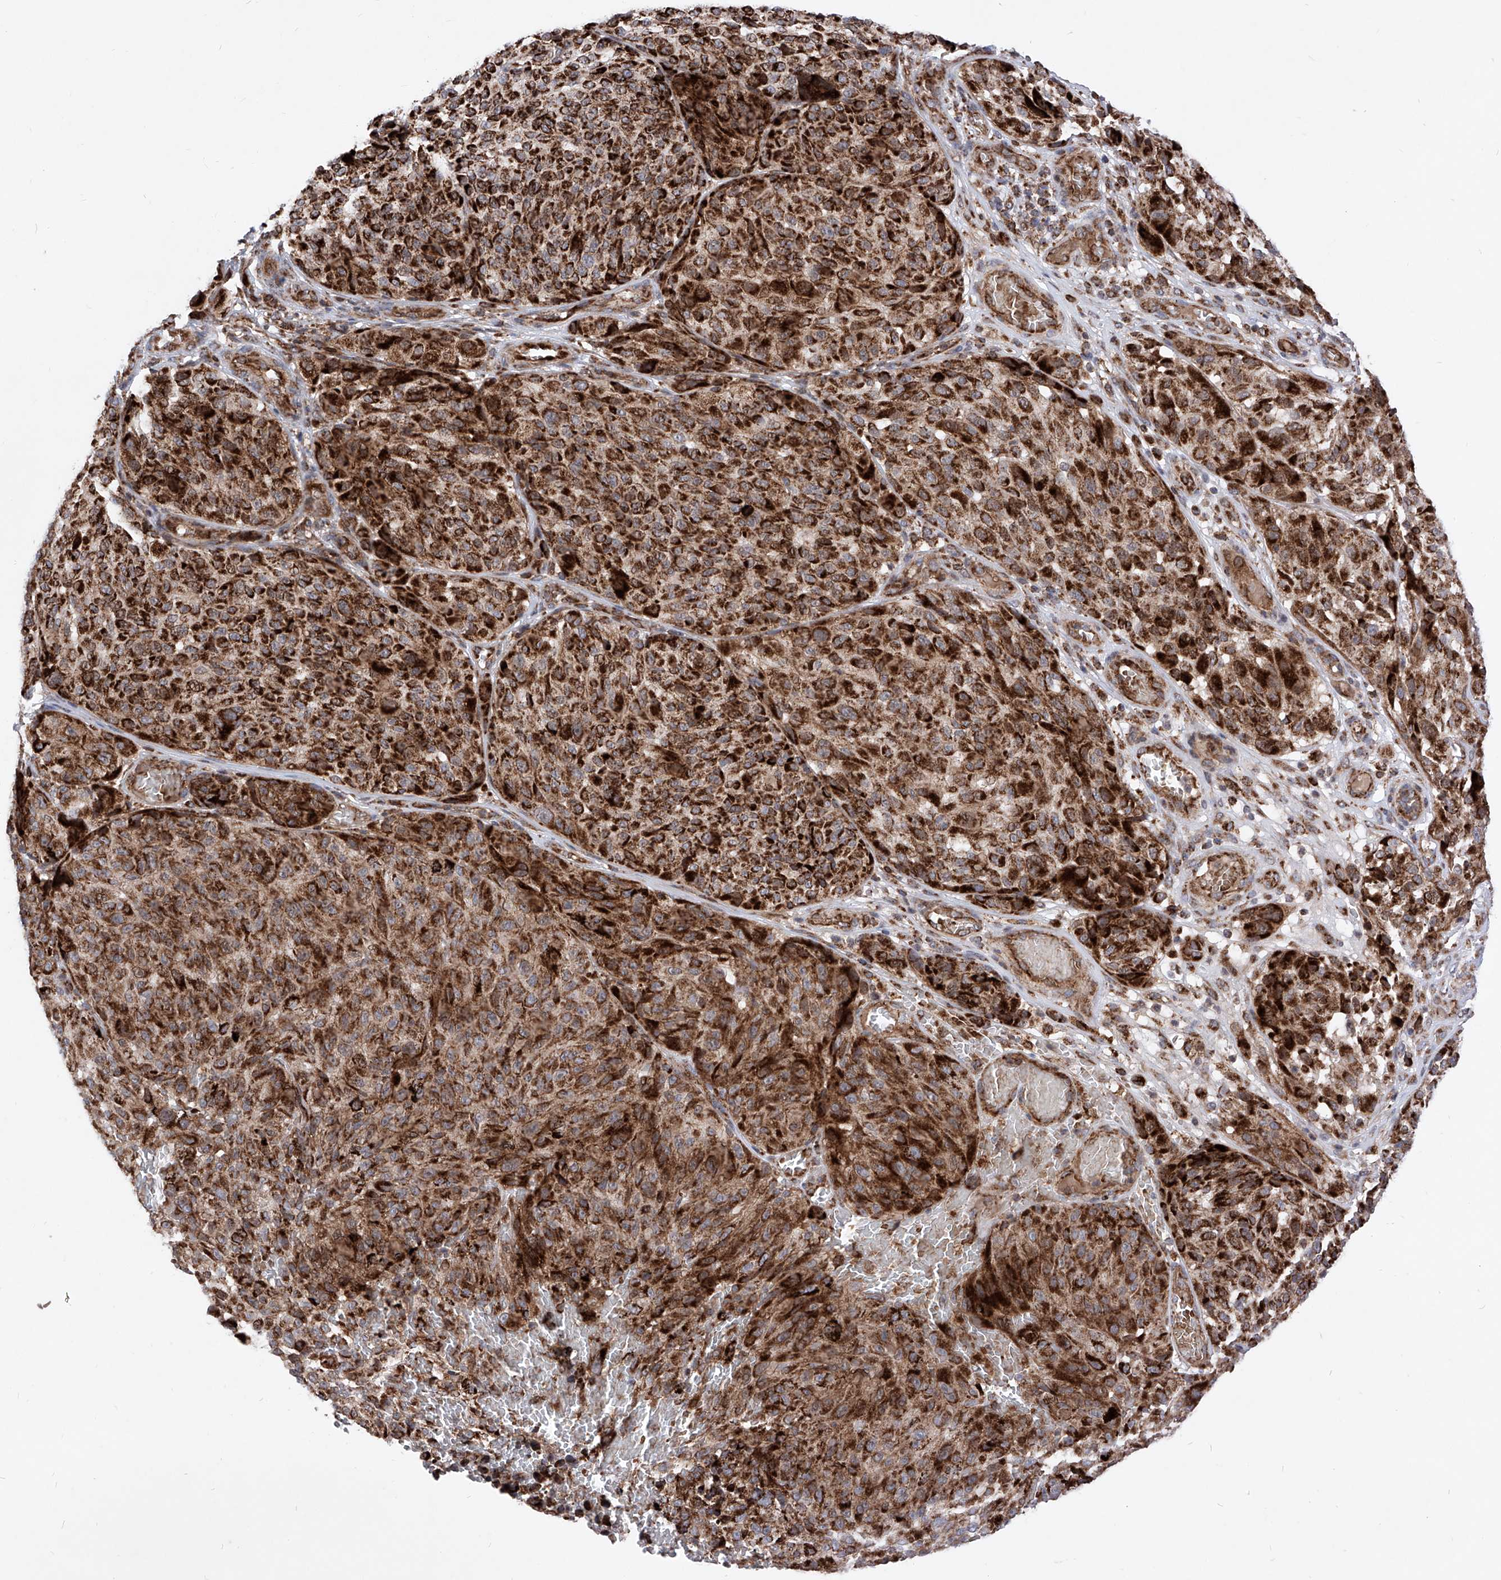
{"staining": {"intensity": "strong", "quantity": ">75%", "location": "cytoplasmic/membranous"}, "tissue": "melanoma", "cell_type": "Tumor cells", "image_type": "cancer", "snomed": [{"axis": "morphology", "description": "Malignant melanoma, NOS"}, {"axis": "topography", "description": "Skin"}], "caption": "The image displays immunohistochemical staining of malignant melanoma. There is strong cytoplasmic/membranous positivity is appreciated in approximately >75% of tumor cells.", "gene": "SEMA6A", "patient": {"sex": "male", "age": 83}}